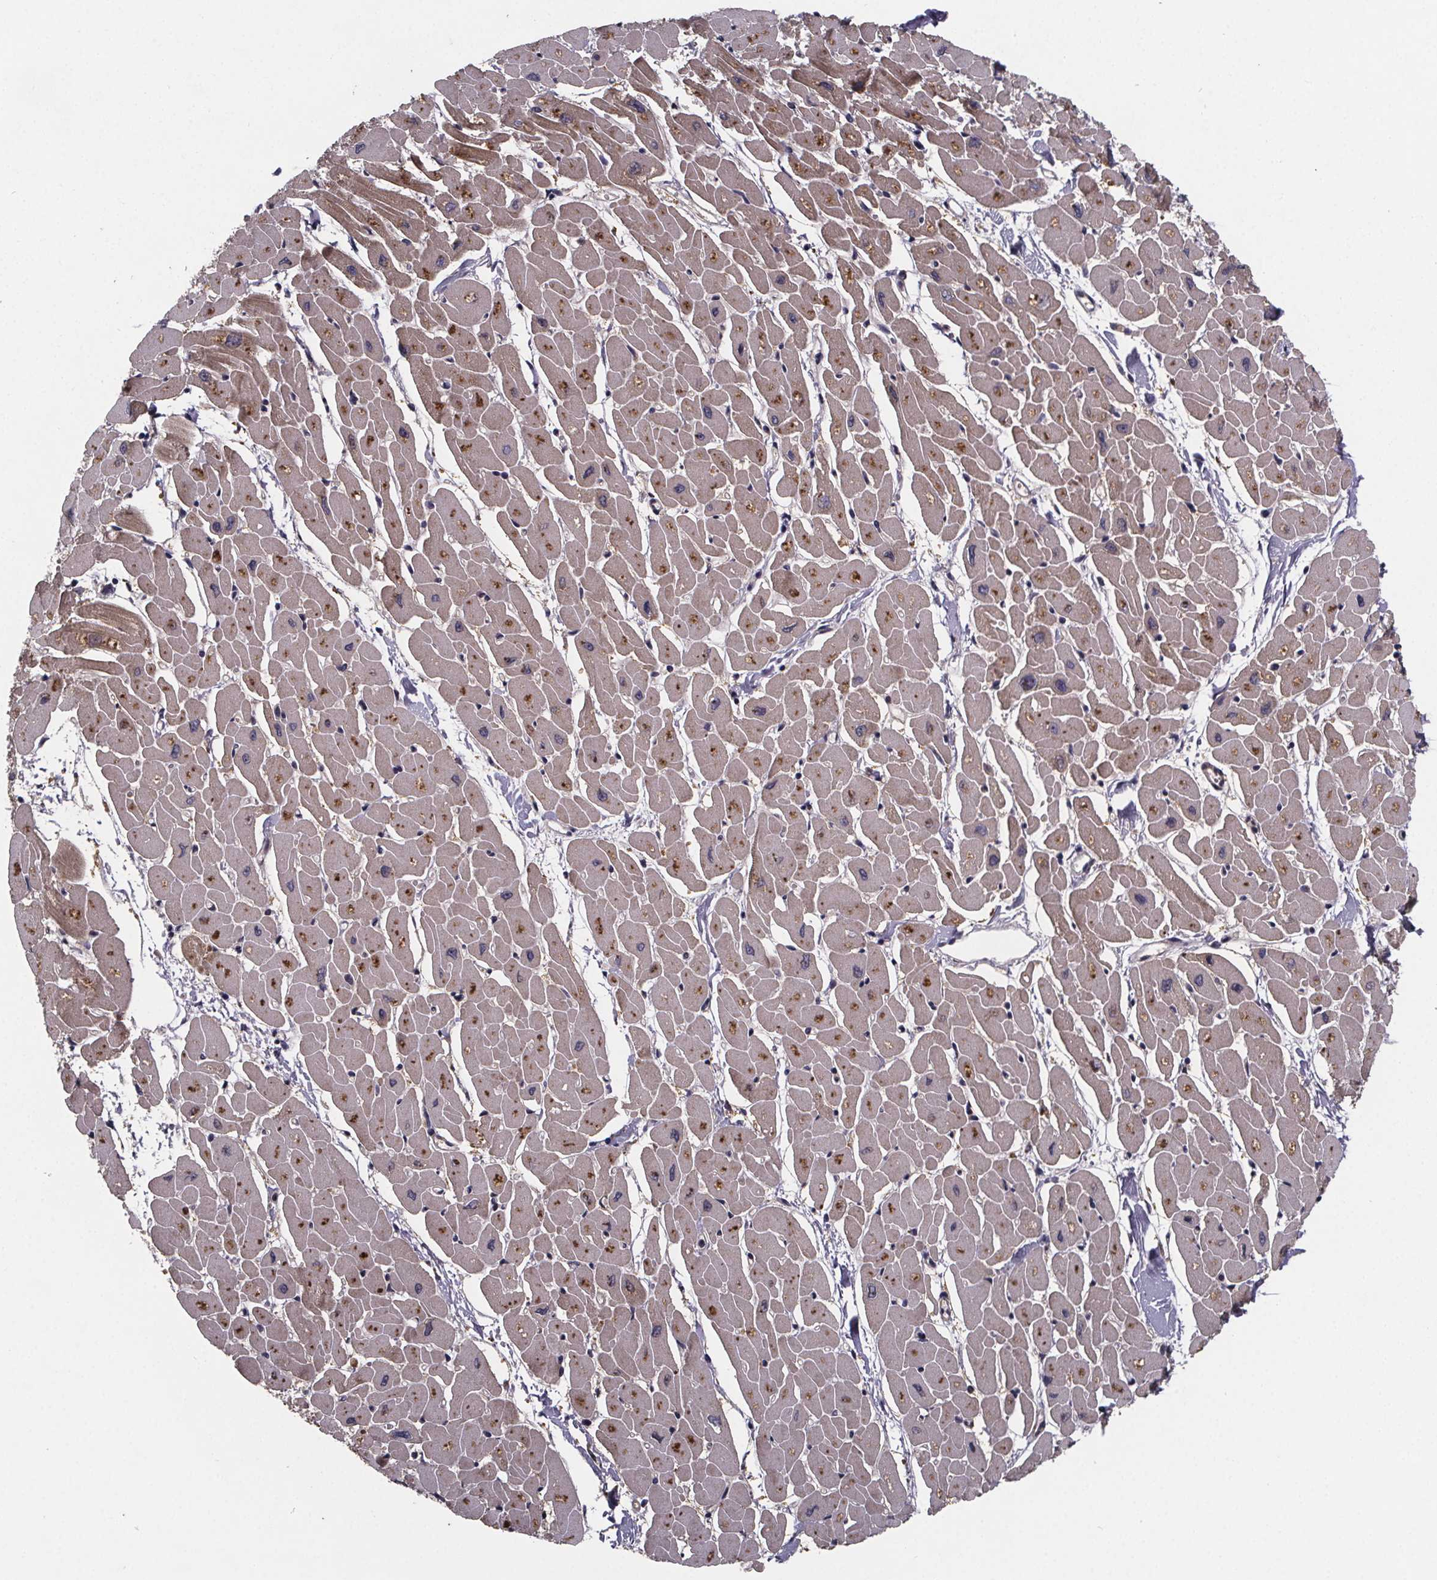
{"staining": {"intensity": "moderate", "quantity": "25%-75%", "location": "cytoplasmic/membranous"}, "tissue": "heart muscle", "cell_type": "Cardiomyocytes", "image_type": "normal", "snomed": [{"axis": "morphology", "description": "Normal tissue, NOS"}, {"axis": "topography", "description": "Heart"}], "caption": "A brown stain shows moderate cytoplasmic/membranous expression of a protein in cardiomyocytes of unremarkable heart muscle.", "gene": "FN3KRP", "patient": {"sex": "male", "age": 57}}